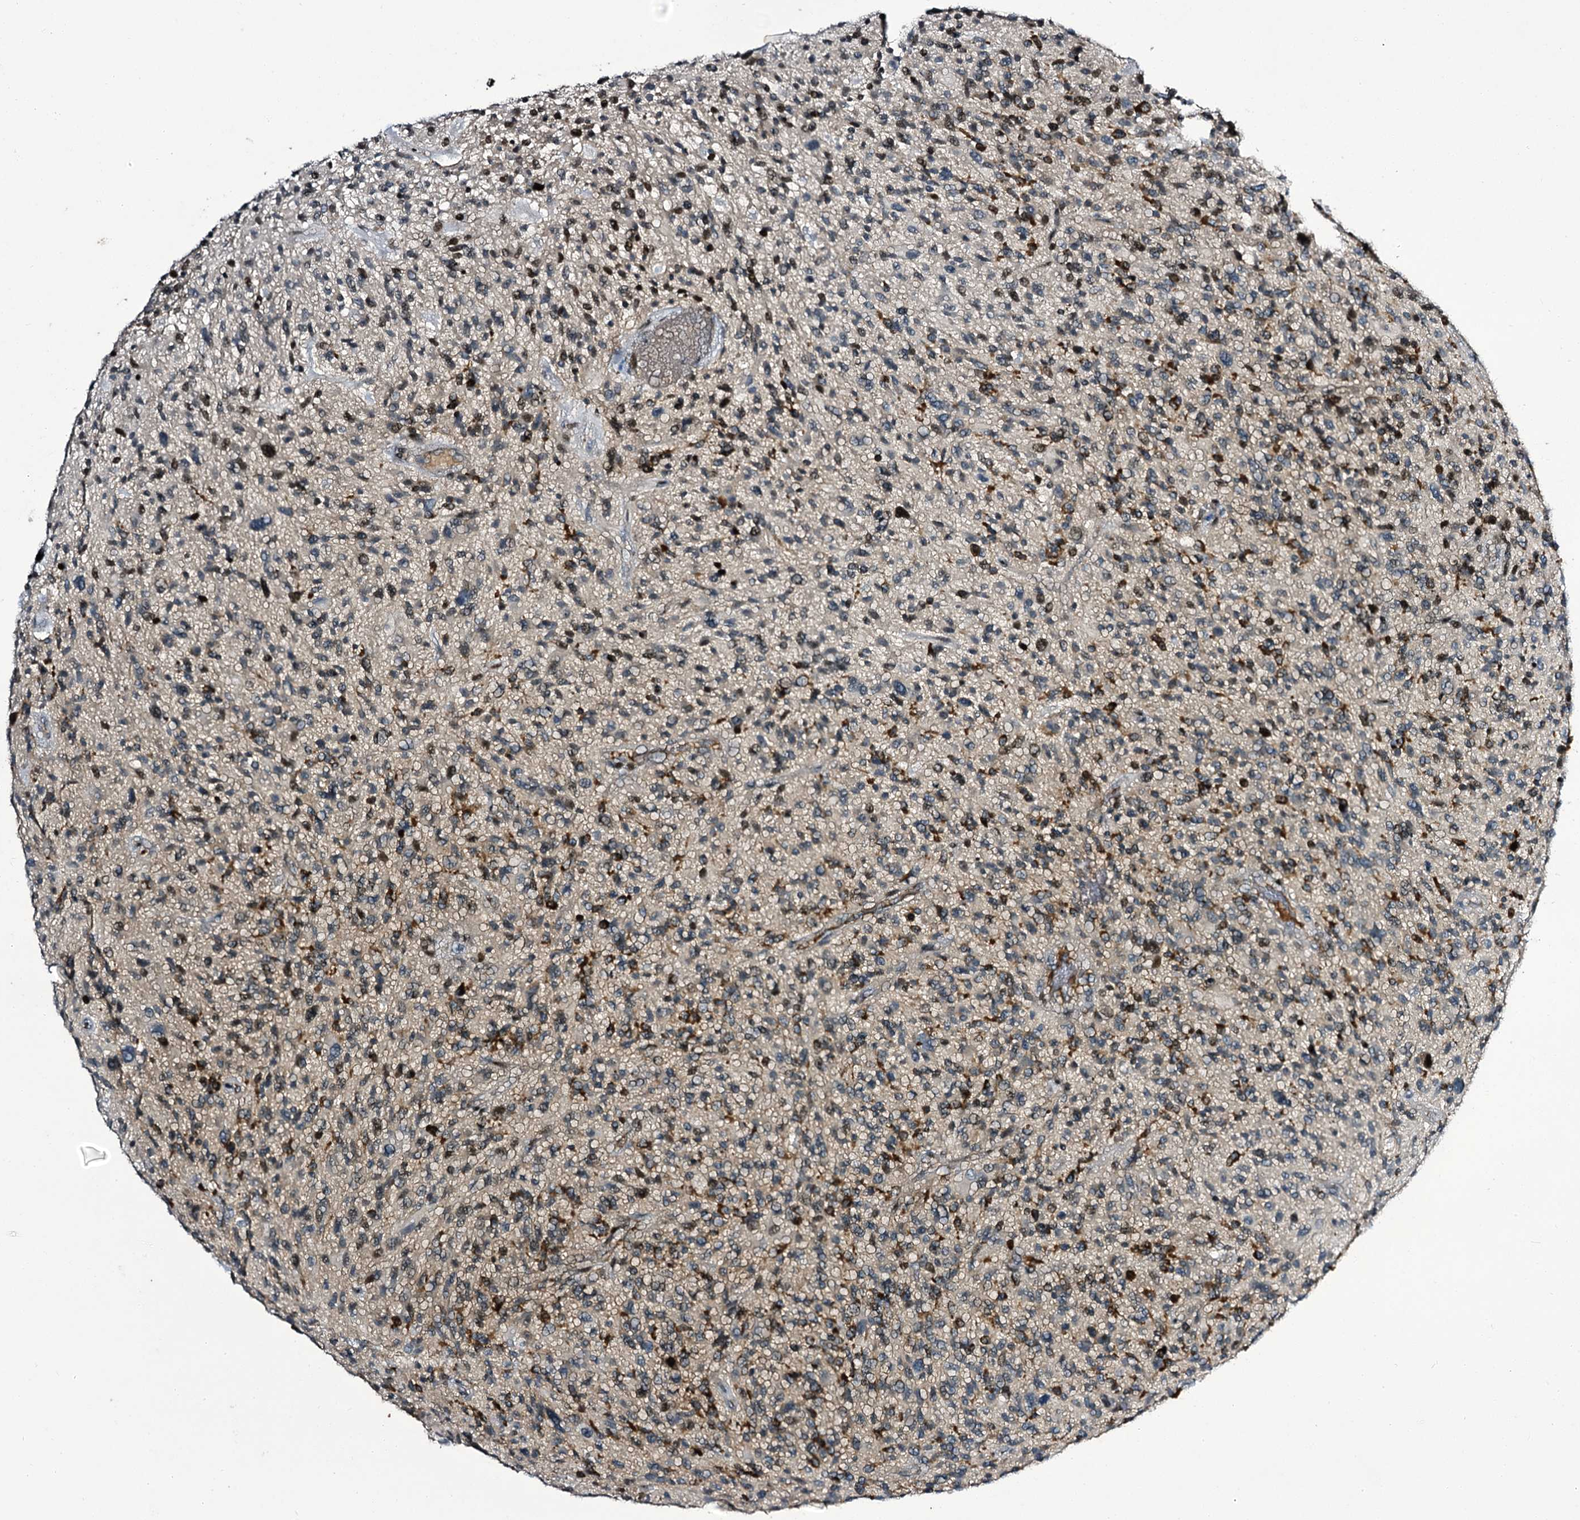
{"staining": {"intensity": "negative", "quantity": "none", "location": "none"}, "tissue": "glioma", "cell_type": "Tumor cells", "image_type": "cancer", "snomed": [{"axis": "morphology", "description": "Glioma, malignant, High grade"}, {"axis": "topography", "description": "Brain"}], "caption": "DAB (3,3'-diaminobenzidine) immunohistochemical staining of malignant glioma (high-grade) reveals no significant expression in tumor cells.", "gene": "ITFG2", "patient": {"sex": "male", "age": 47}}